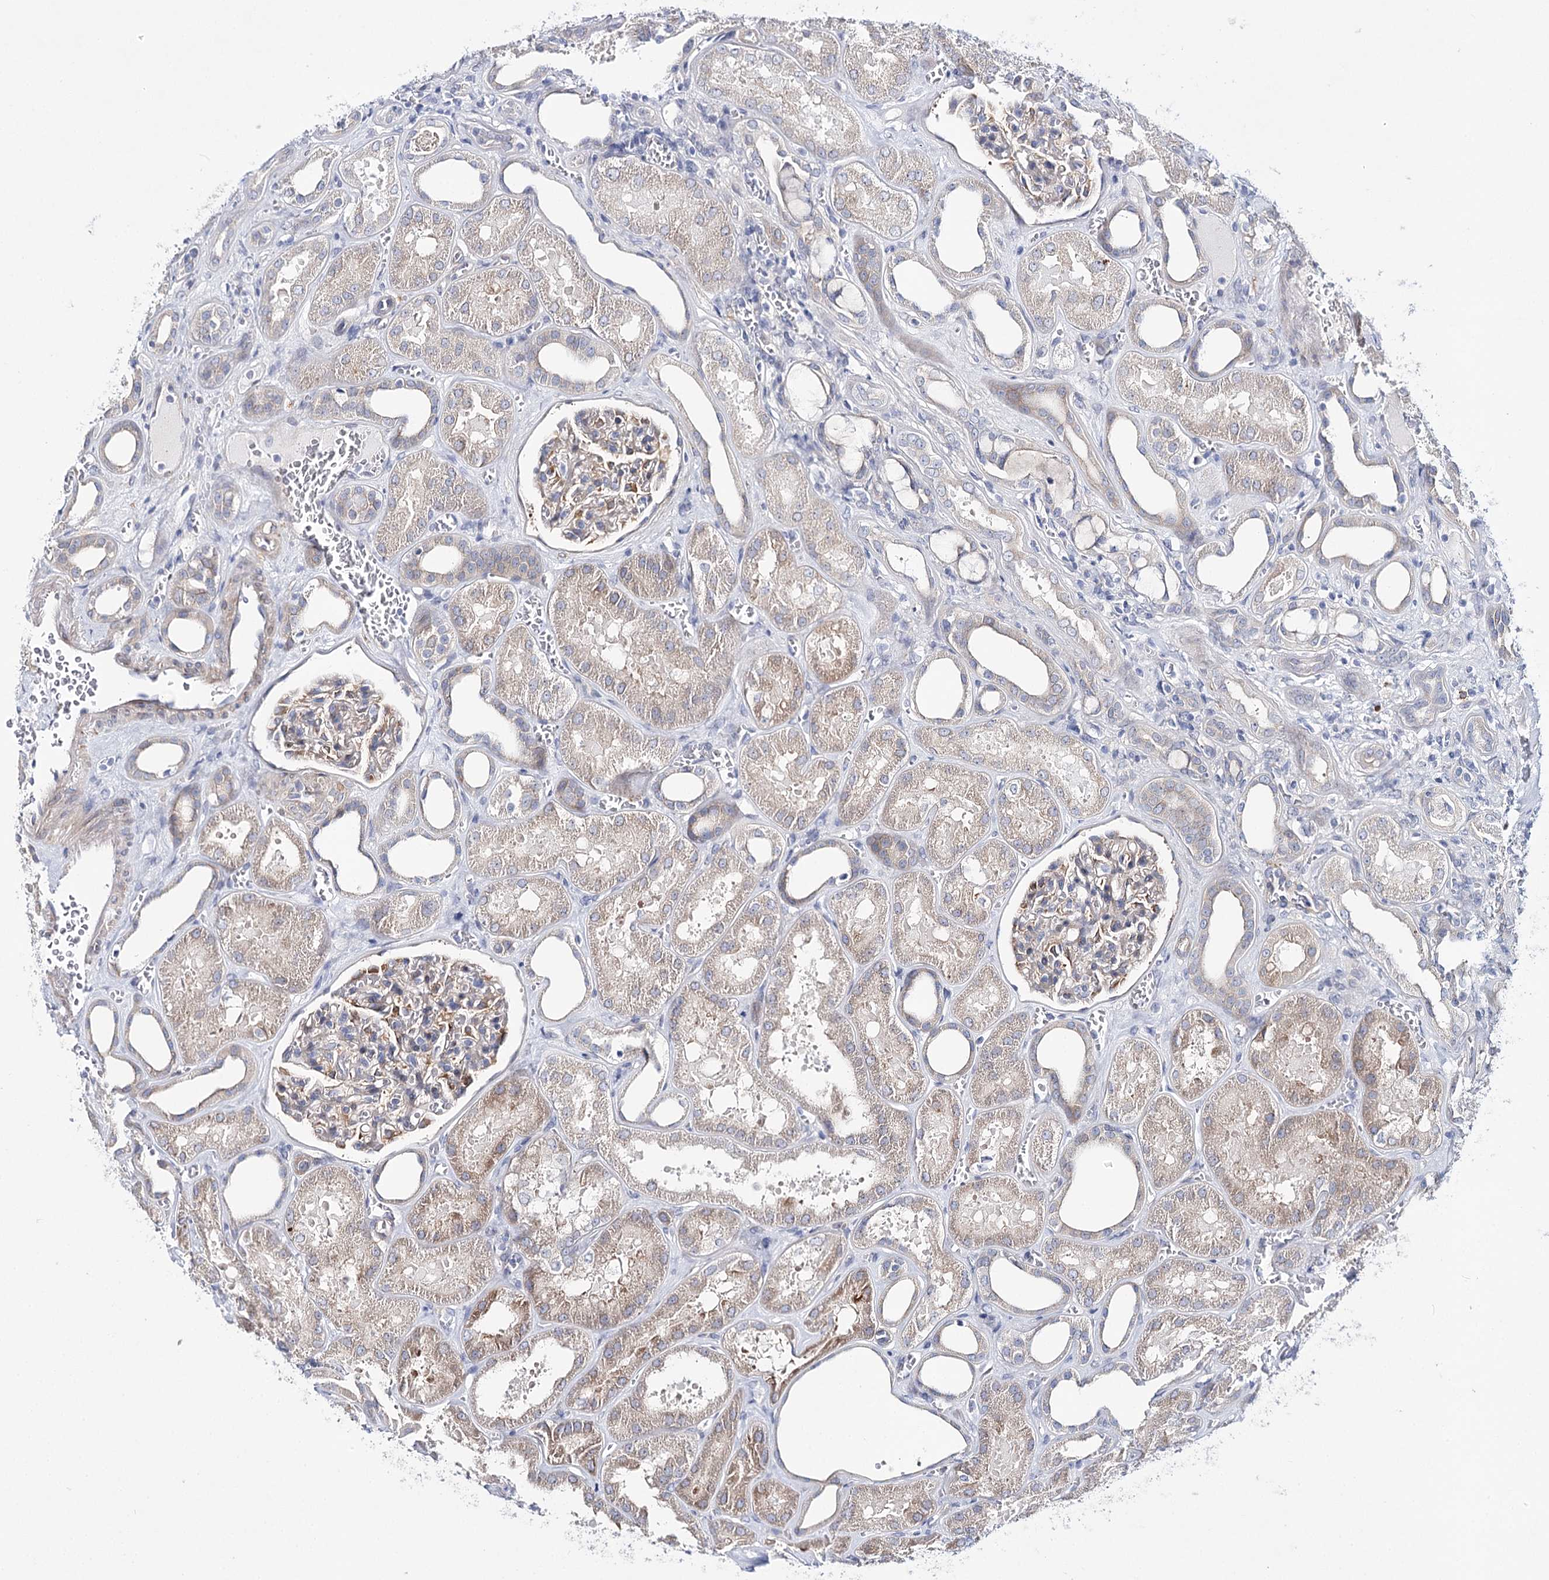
{"staining": {"intensity": "weak", "quantity": "<25%", "location": "cytoplasmic/membranous"}, "tissue": "kidney", "cell_type": "Cells in glomeruli", "image_type": "normal", "snomed": [{"axis": "morphology", "description": "Normal tissue, NOS"}, {"axis": "morphology", "description": "Adenocarcinoma, NOS"}, {"axis": "topography", "description": "Kidney"}], "caption": "This is an immunohistochemistry (IHC) photomicrograph of unremarkable kidney. There is no staining in cells in glomeruli.", "gene": "TEX12", "patient": {"sex": "female", "age": 68}}